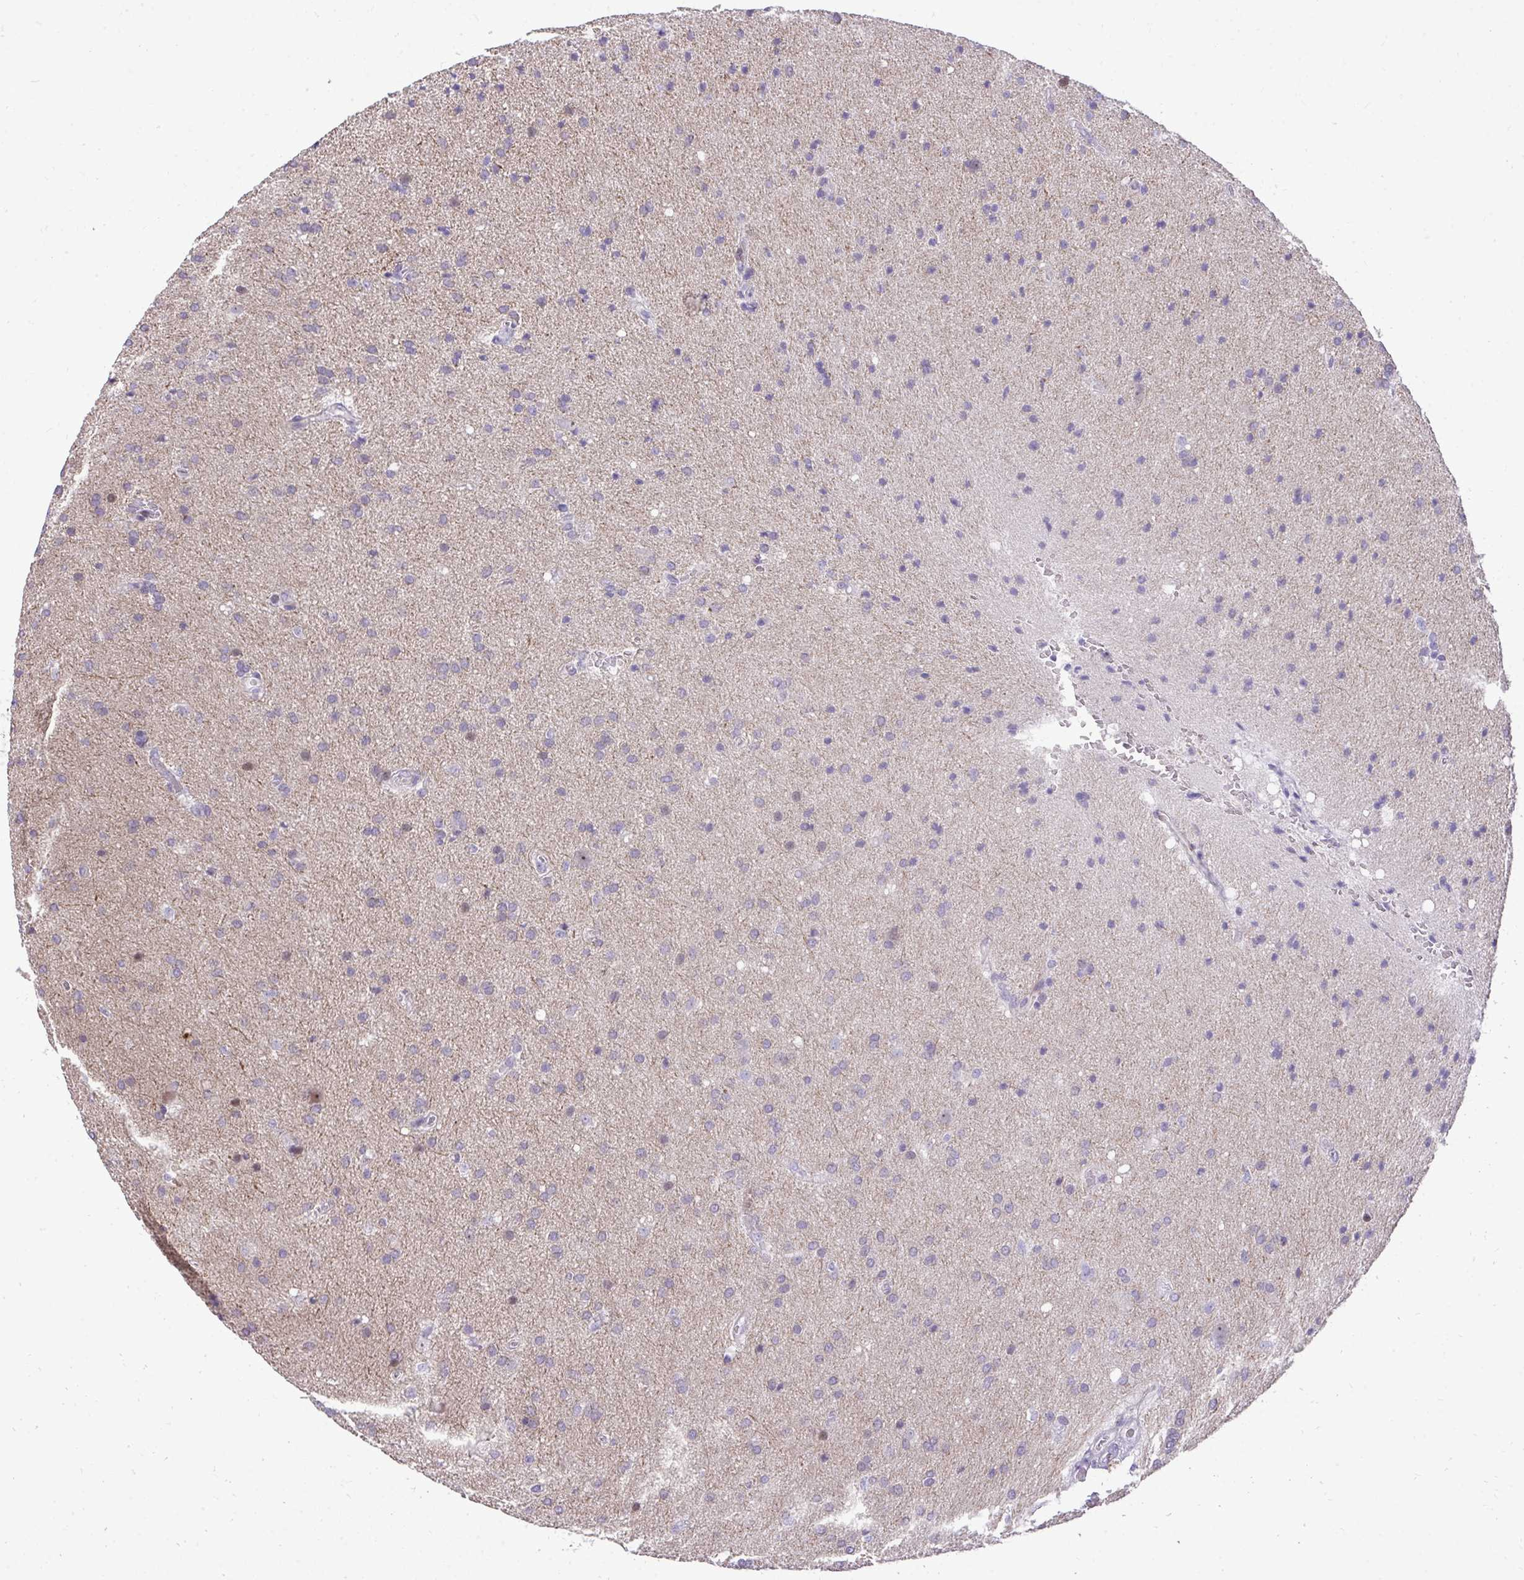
{"staining": {"intensity": "negative", "quantity": "none", "location": "none"}, "tissue": "glioma", "cell_type": "Tumor cells", "image_type": "cancer", "snomed": [{"axis": "morphology", "description": "Glioma, malignant, Low grade"}, {"axis": "topography", "description": "Brain"}], "caption": "Tumor cells show no significant expression in glioma.", "gene": "DLX4", "patient": {"sex": "female", "age": 54}}